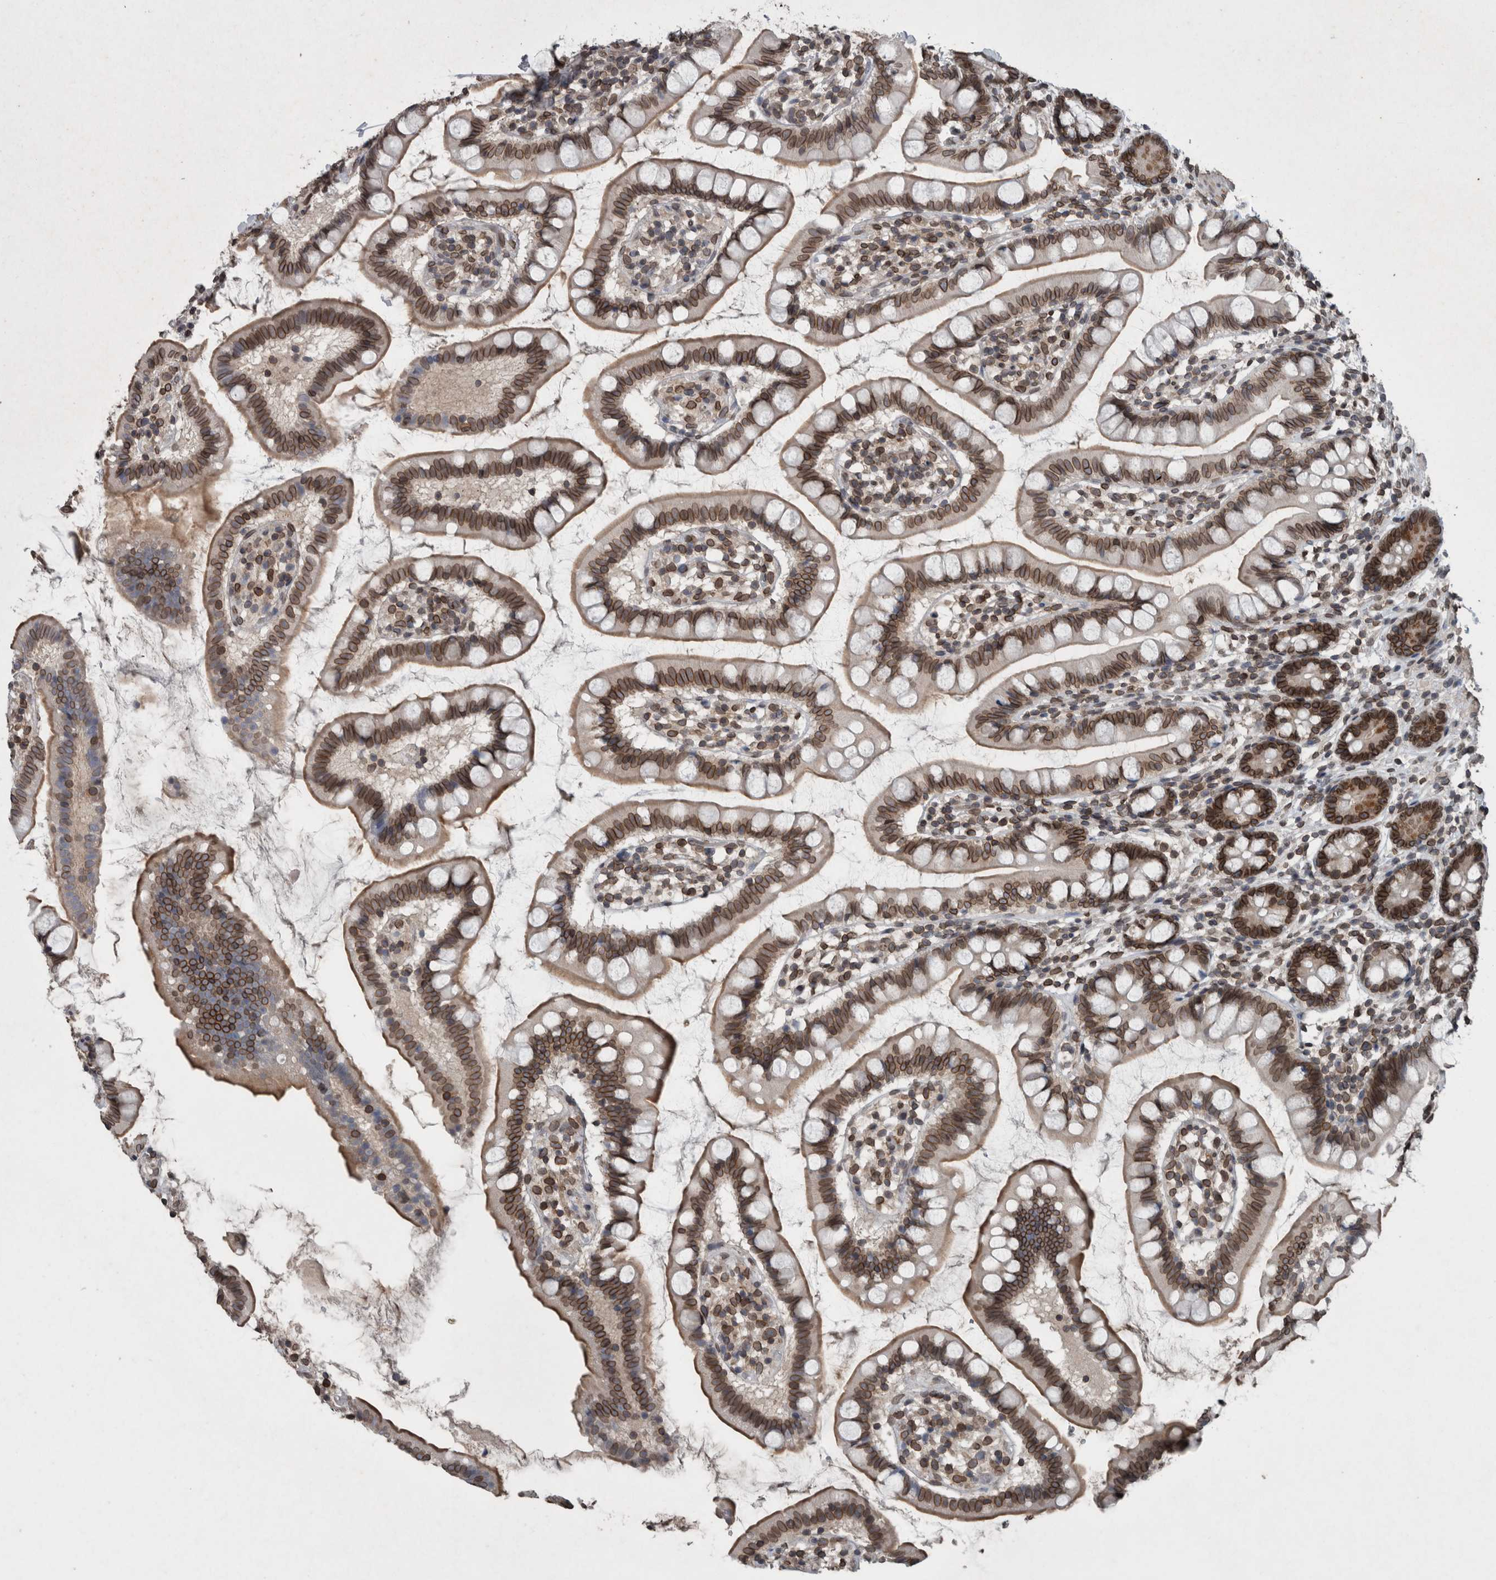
{"staining": {"intensity": "strong", "quantity": ">75%", "location": "cytoplasmic/membranous,nuclear"}, "tissue": "small intestine", "cell_type": "Glandular cells", "image_type": "normal", "snomed": [{"axis": "morphology", "description": "Normal tissue, NOS"}, {"axis": "topography", "description": "Small intestine"}], "caption": "A high amount of strong cytoplasmic/membranous,nuclear positivity is seen in approximately >75% of glandular cells in benign small intestine. (DAB IHC, brown staining for protein, blue staining for nuclei).", "gene": "RANBP2", "patient": {"sex": "female", "age": 84}}